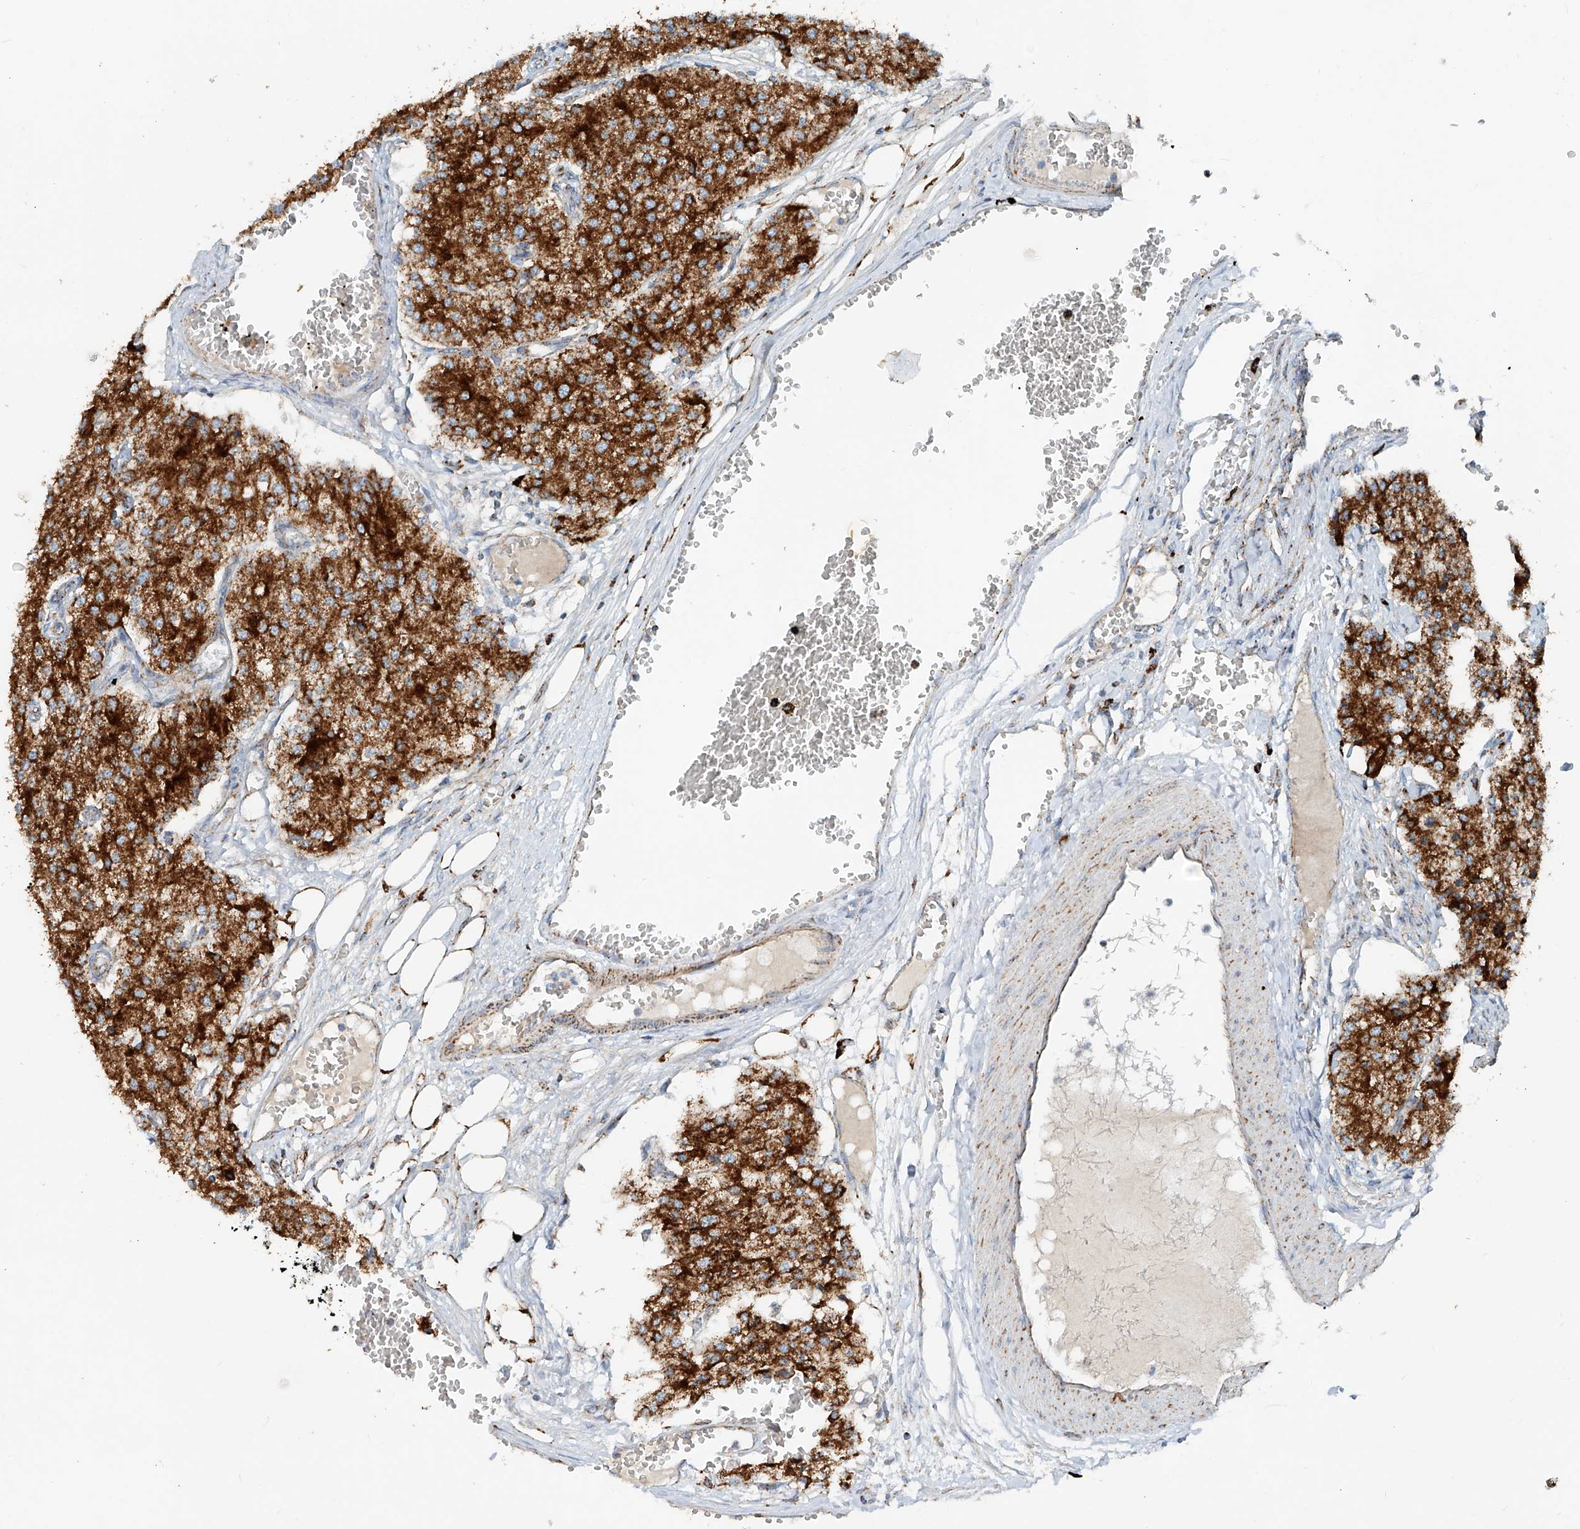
{"staining": {"intensity": "strong", "quantity": ">75%", "location": "cytoplasmic/membranous"}, "tissue": "carcinoid", "cell_type": "Tumor cells", "image_type": "cancer", "snomed": [{"axis": "morphology", "description": "Carcinoid, malignant, NOS"}, {"axis": "topography", "description": "Colon"}], "caption": "IHC image of neoplastic tissue: human carcinoid stained using IHC exhibits high levels of strong protein expression localized specifically in the cytoplasmic/membranous of tumor cells, appearing as a cytoplasmic/membranous brown color.", "gene": "CARD10", "patient": {"sex": "female", "age": 52}}